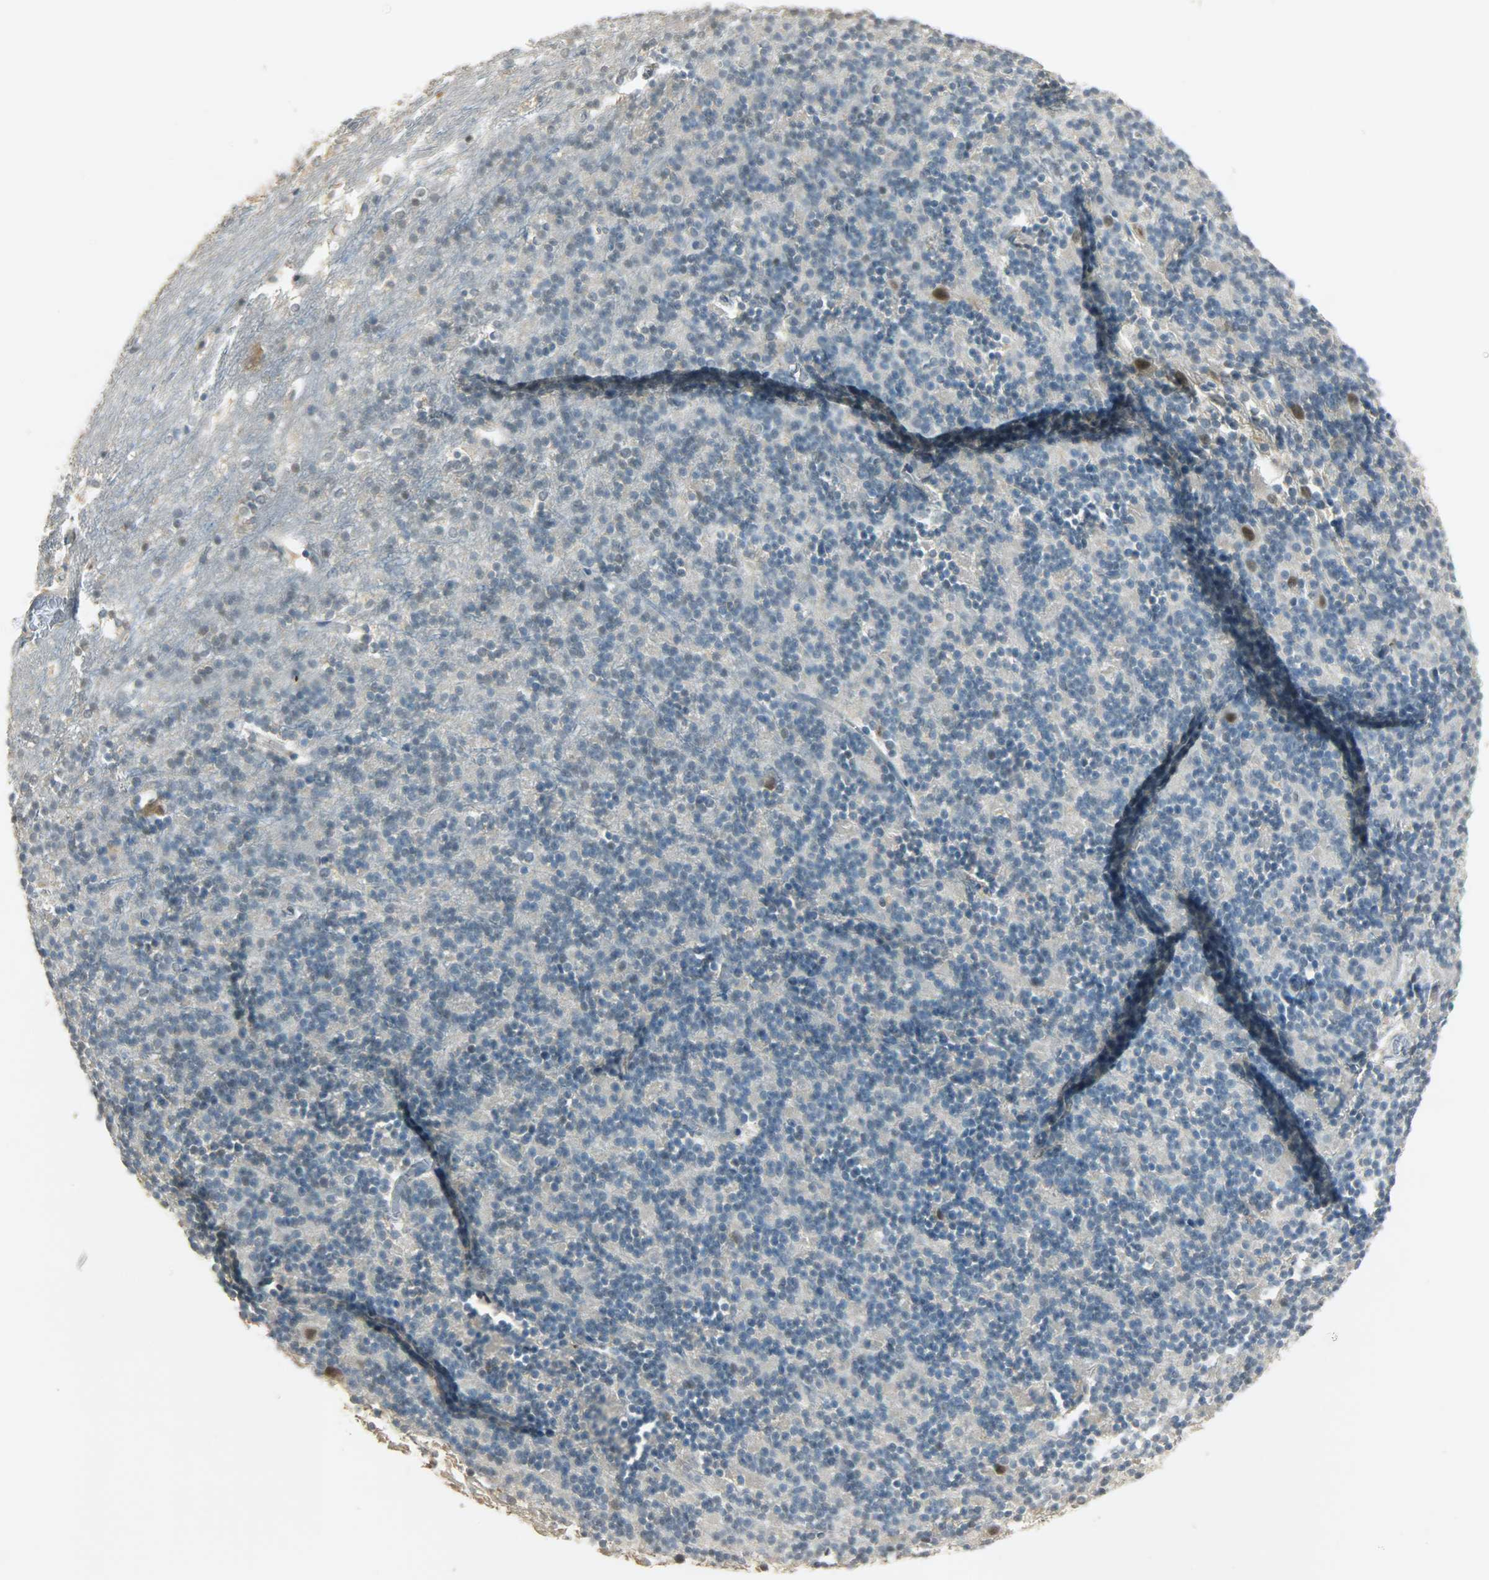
{"staining": {"intensity": "negative", "quantity": "none", "location": "none"}, "tissue": "cerebellum", "cell_type": "Cells in granular layer", "image_type": "normal", "snomed": [{"axis": "morphology", "description": "Normal tissue, NOS"}, {"axis": "topography", "description": "Cerebellum"}], "caption": "An immunohistochemistry histopathology image of benign cerebellum is shown. There is no staining in cells in granular layer of cerebellum.", "gene": "PRMT5", "patient": {"sex": "female", "age": 19}}